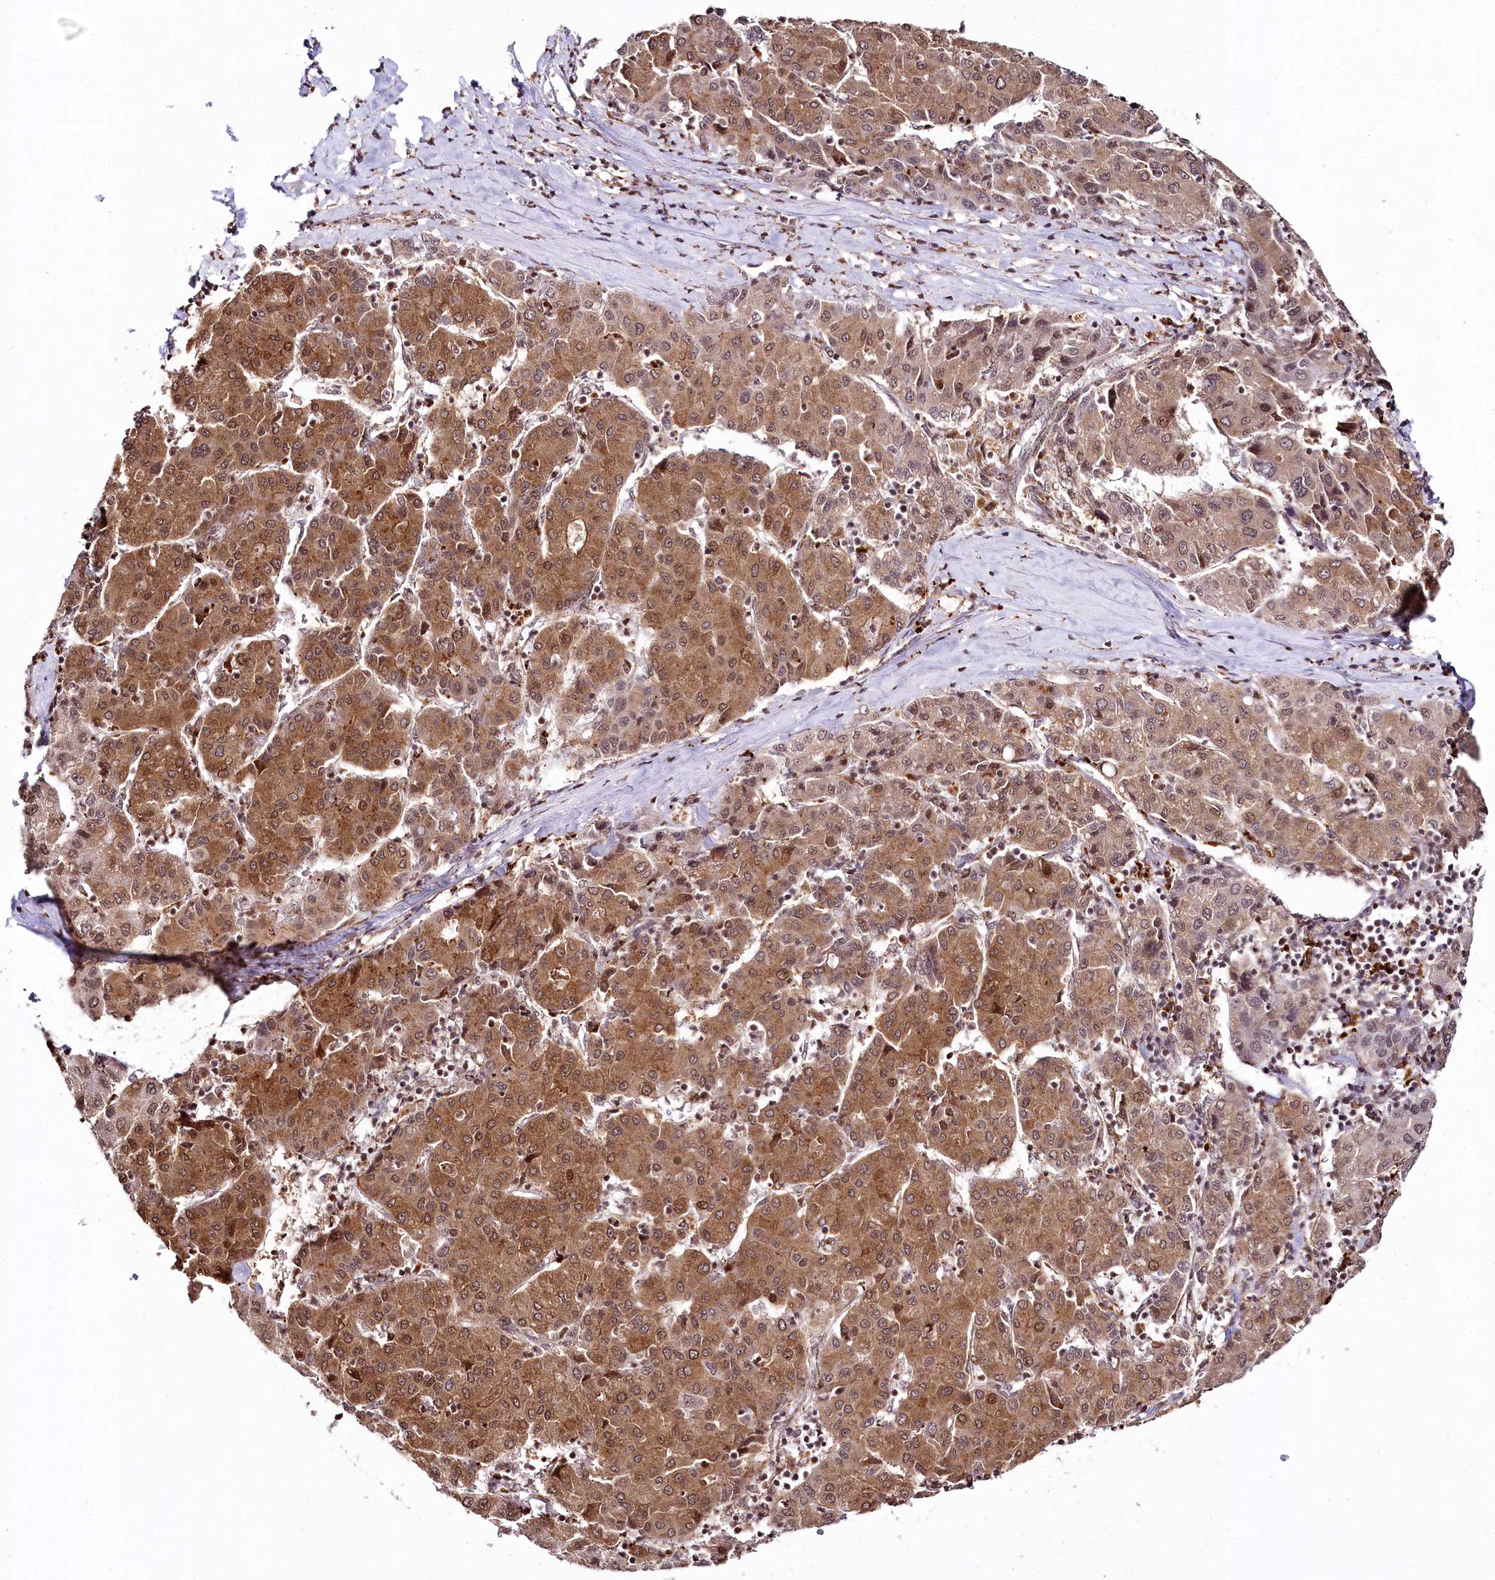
{"staining": {"intensity": "moderate", "quantity": ">75%", "location": "cytoplasmic/membranous,nuclear"}, "tissue": "liver cancer", "cell_type": "Tumor cells", "image_type": "cancer", "snomed": [{"axis": "morphology", "description": "Carcinoma, Hepatocellular, NOS"}, {"axis": "topography", "description": "Liver"}], "caption": "Immunohistochemistry (IHC) image of neoplastic tissue: human liver hepatocellular carcinoma stained using IHC demonstrates medium levels of moderate protein expression localized specifically in the cytoplasmic/membranous and nuclear of tumor cells, appearing as a cytoplasmic/membranous and nuclear brown color.", "gene": "HOXC8", "patient": {"sex": "male", "age": 65}}